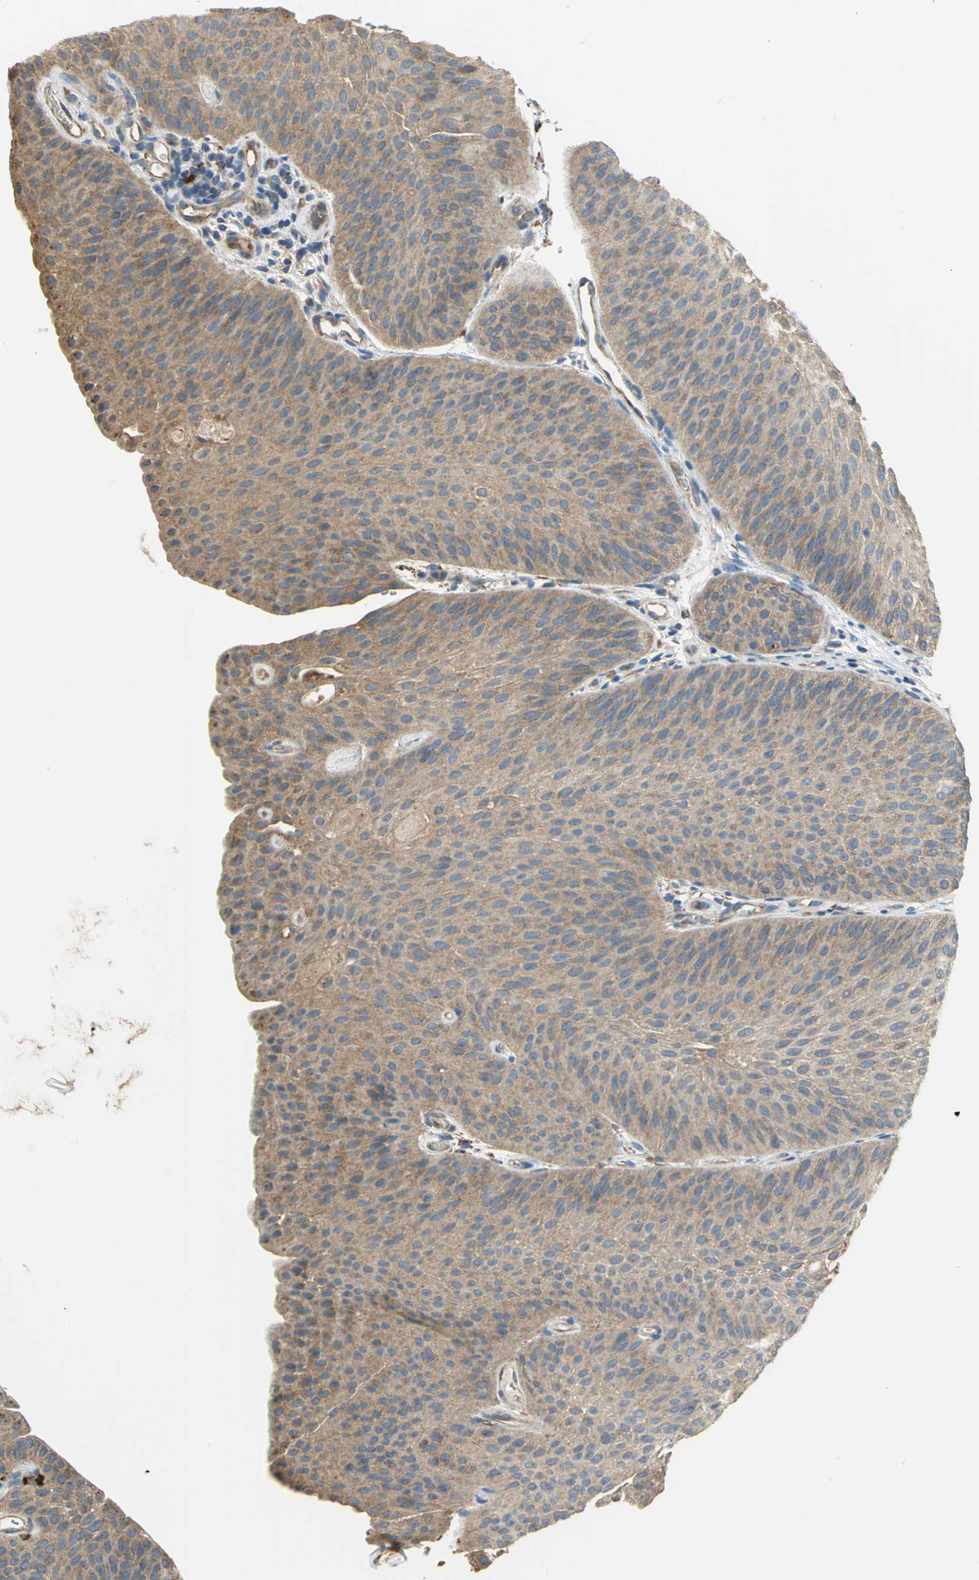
{"staining": {"intensity": "moderate", "quantity": ">75%", "location": "cytoplasmic/membranous"}, "tissue": "urothelial cancer", "cell_type": "Tumor cells", "image_type": "cancer", "snomed": [{"axis": "morphology", "description": "Urothelial carcinoma, Low grade"}, {"axis": "topography", "description": "Urinary bladder"}], "caption": "The photomicrograph exhibits immunohistochemical staining of low-grade urothelial carcinoma. There is moderate cytoplasmic/membranous positivity is appreciated in about >75% of tumor cells.", "gene": "DIAPH2", "patient": {"sex": "female", "age": 60}}